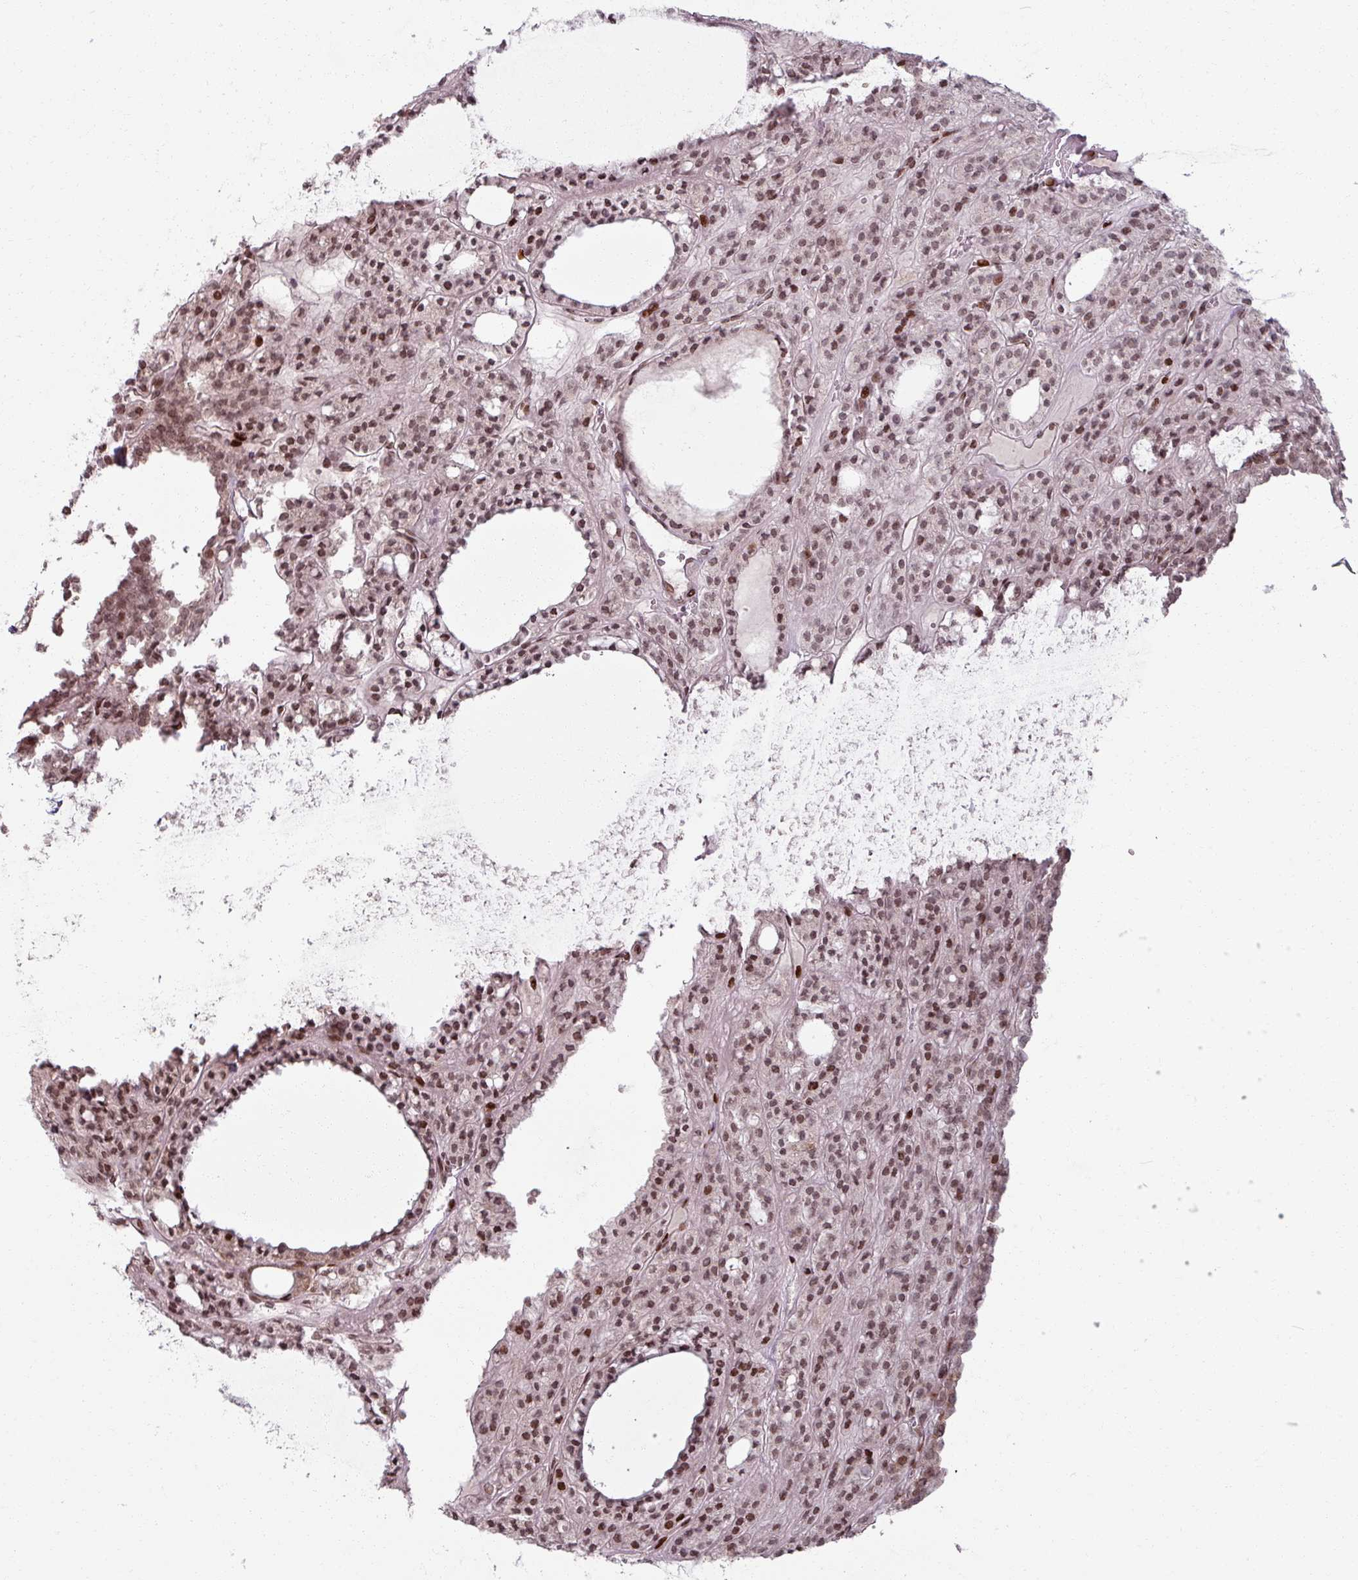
{"staining": {"intensity": "moderate", "quantity": ">75%", "location": "nuclear"}, "tissue": "thyroid cancer", "cell_type": "Tumor cells", "image_type": "cancer", "snomed": [{"axis": "morphology", "description": "Follicular adenoma carcinoma, NOS"}, {"axis": "topography", "description": "Thyroid gland"}], "caption": "This image shows thyroid cancer (follicular adenoma carcinoma) stained with immunohistochemistry (IHC) to label a protein in brown. The nuclear of tumor cells show moderate positivity for the protein. Nuclei are counter-stained blue.", "gene": "NCOR1", "patient": {"sex": "female", "age": 63}}